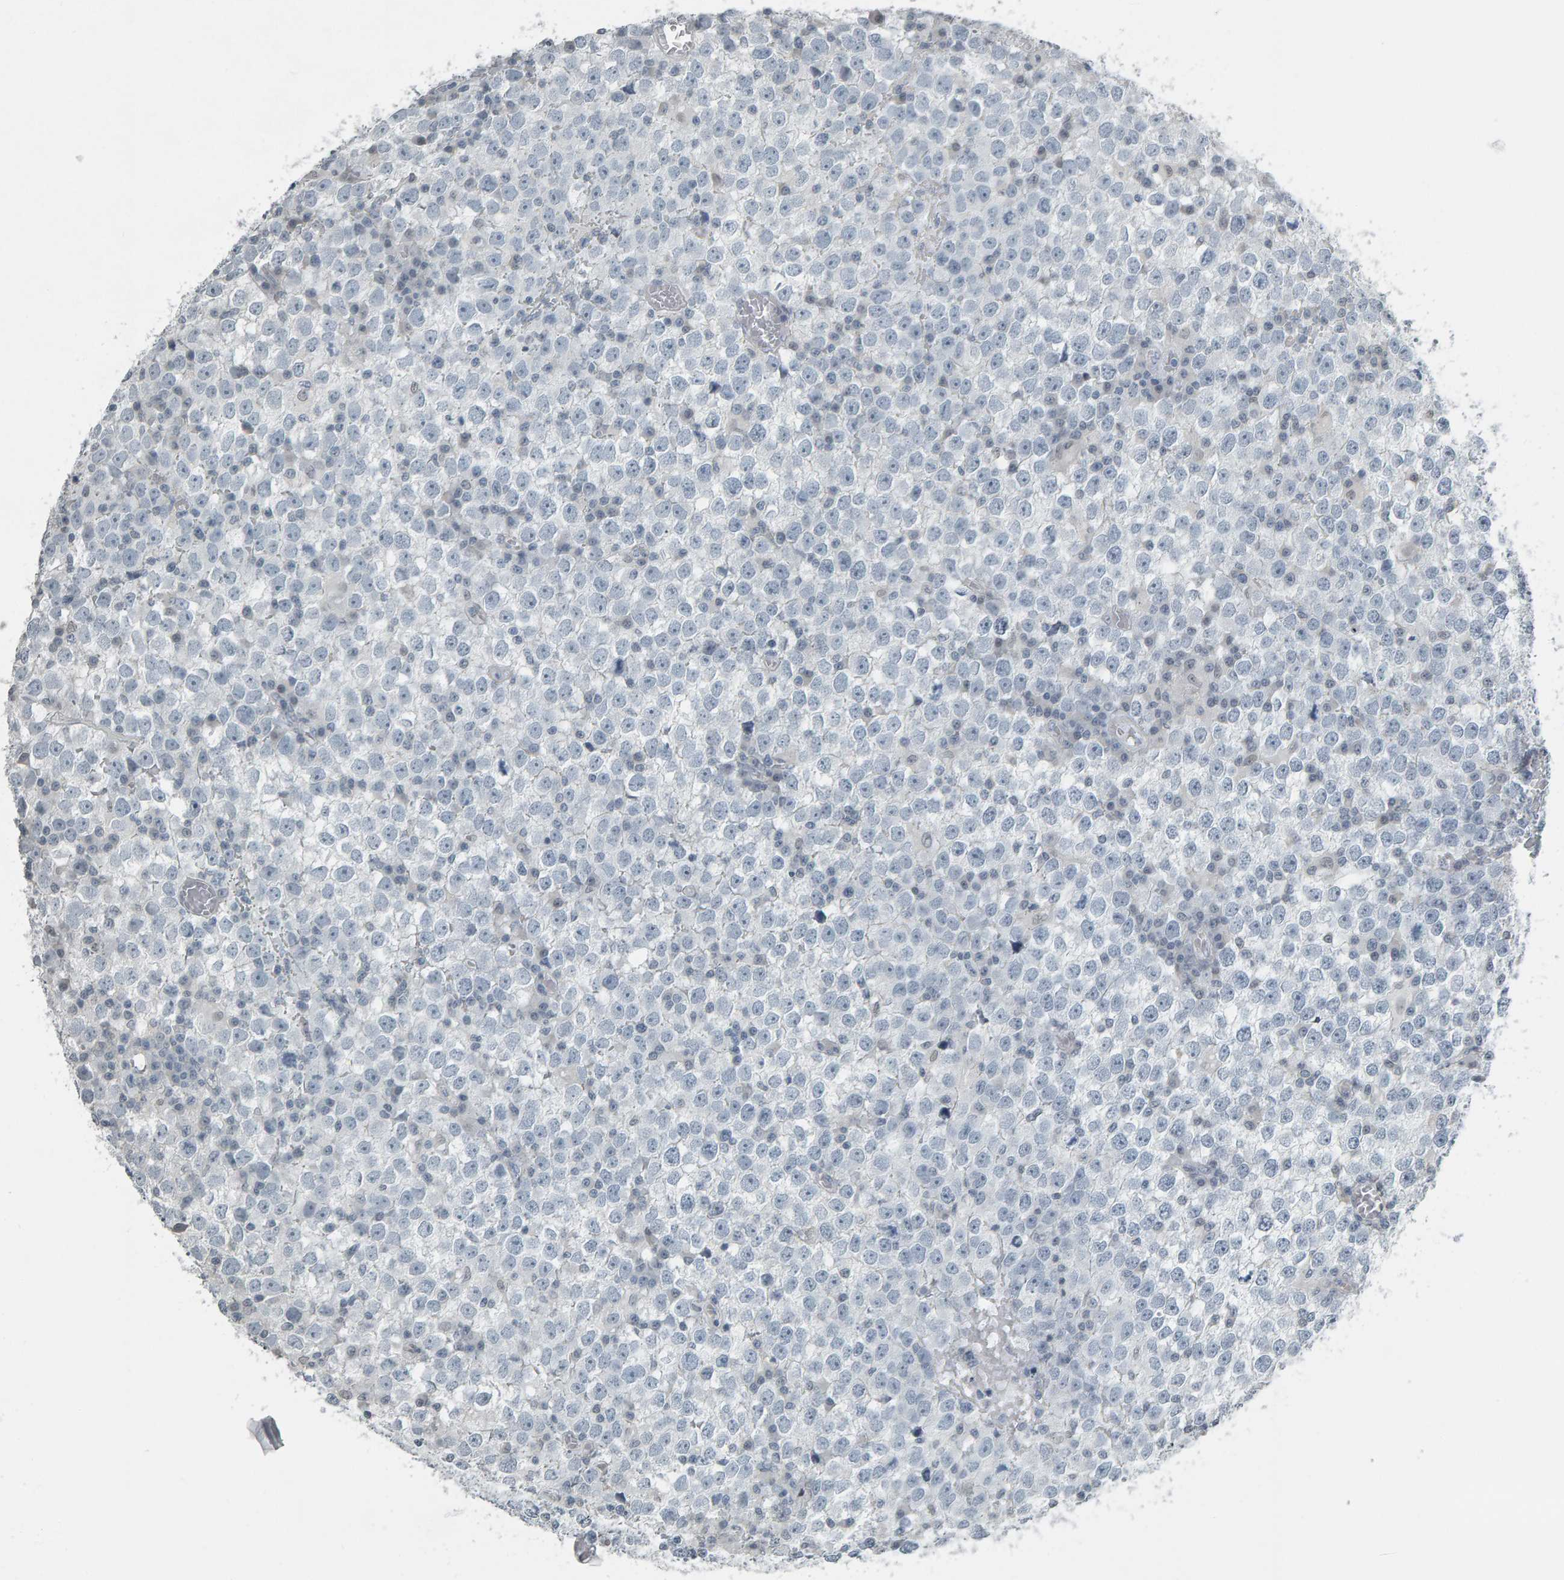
{"staining": {"intensity": "negative", "quantity": "none", "location": "none"}, "tissue": "testis cancer", "cell_type": "Tumor cells", "image_type": "cancer", "snomed": [{"axis": "morphology", "description": "Seminoma, NOS"}, {"axis": "topography", "description": "Testis"}], "caption": "Protein analysis of testis cancer (seminoma) demonstrates no significant expression in tumor cells.", "gene": "PYY", "patient": {"sex": "male", "age": 65}}